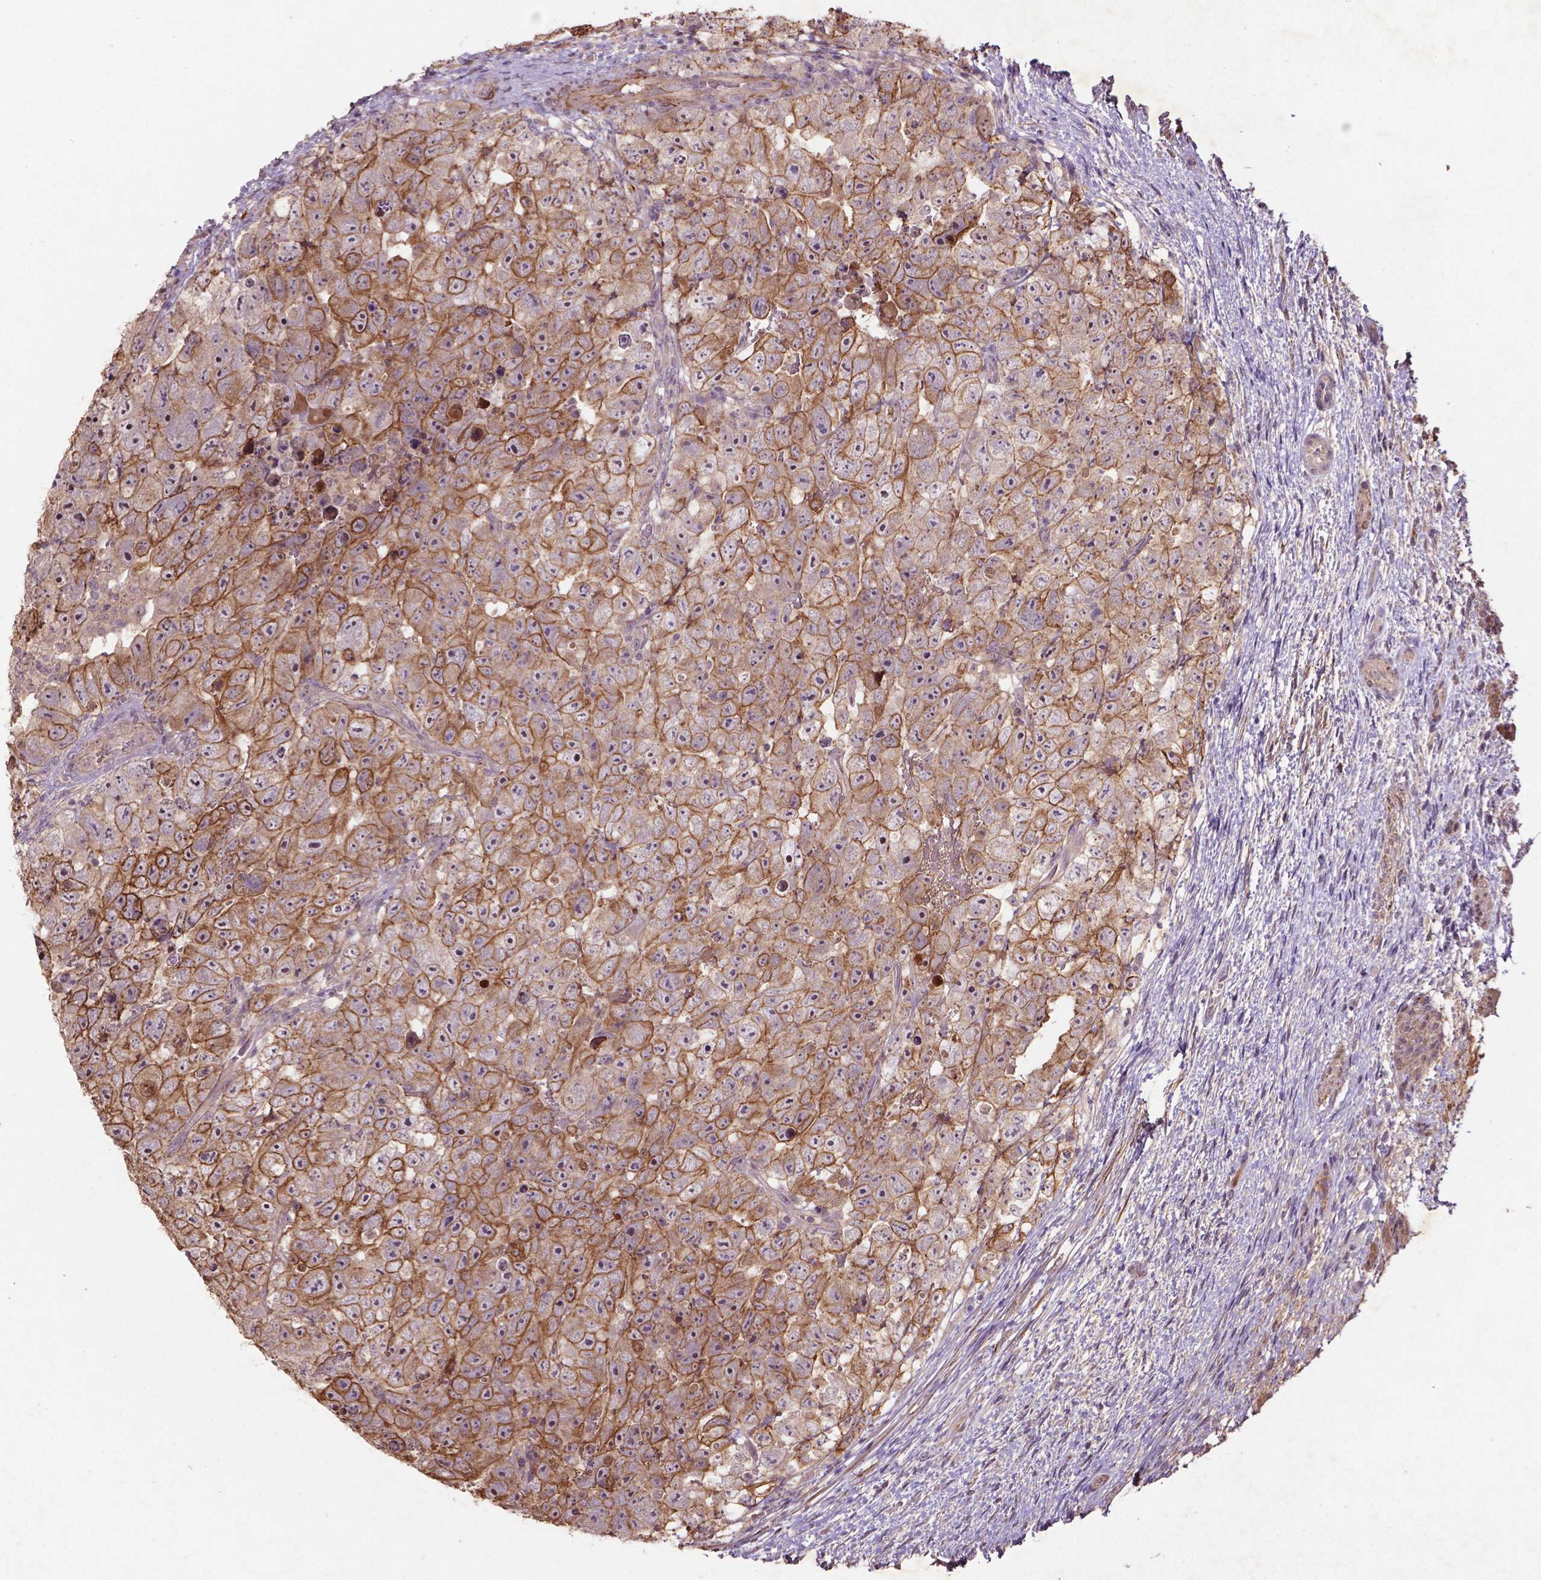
{"staining": {"intensity": "moderate", "quantity": "<25%", "location": "cytoplasmic/membranous"}, "tissue": "testis cancer", "cell_type": "Tumor cells", "image_type": "cancer", "snomed": [{"axis": "morphology", "description": "Carcinoma, Embryonal, NOS"}, {"axis": "topography", "description": "Testis"}], "caption": "Human testis embryonal carcinoma stained for a protein (brown) displays moderate cytoplasmic/membranous positive staining in about <25% of tumor cells.", "gene": "COQ2", "patient": {"sex": "male", "age": 24}}